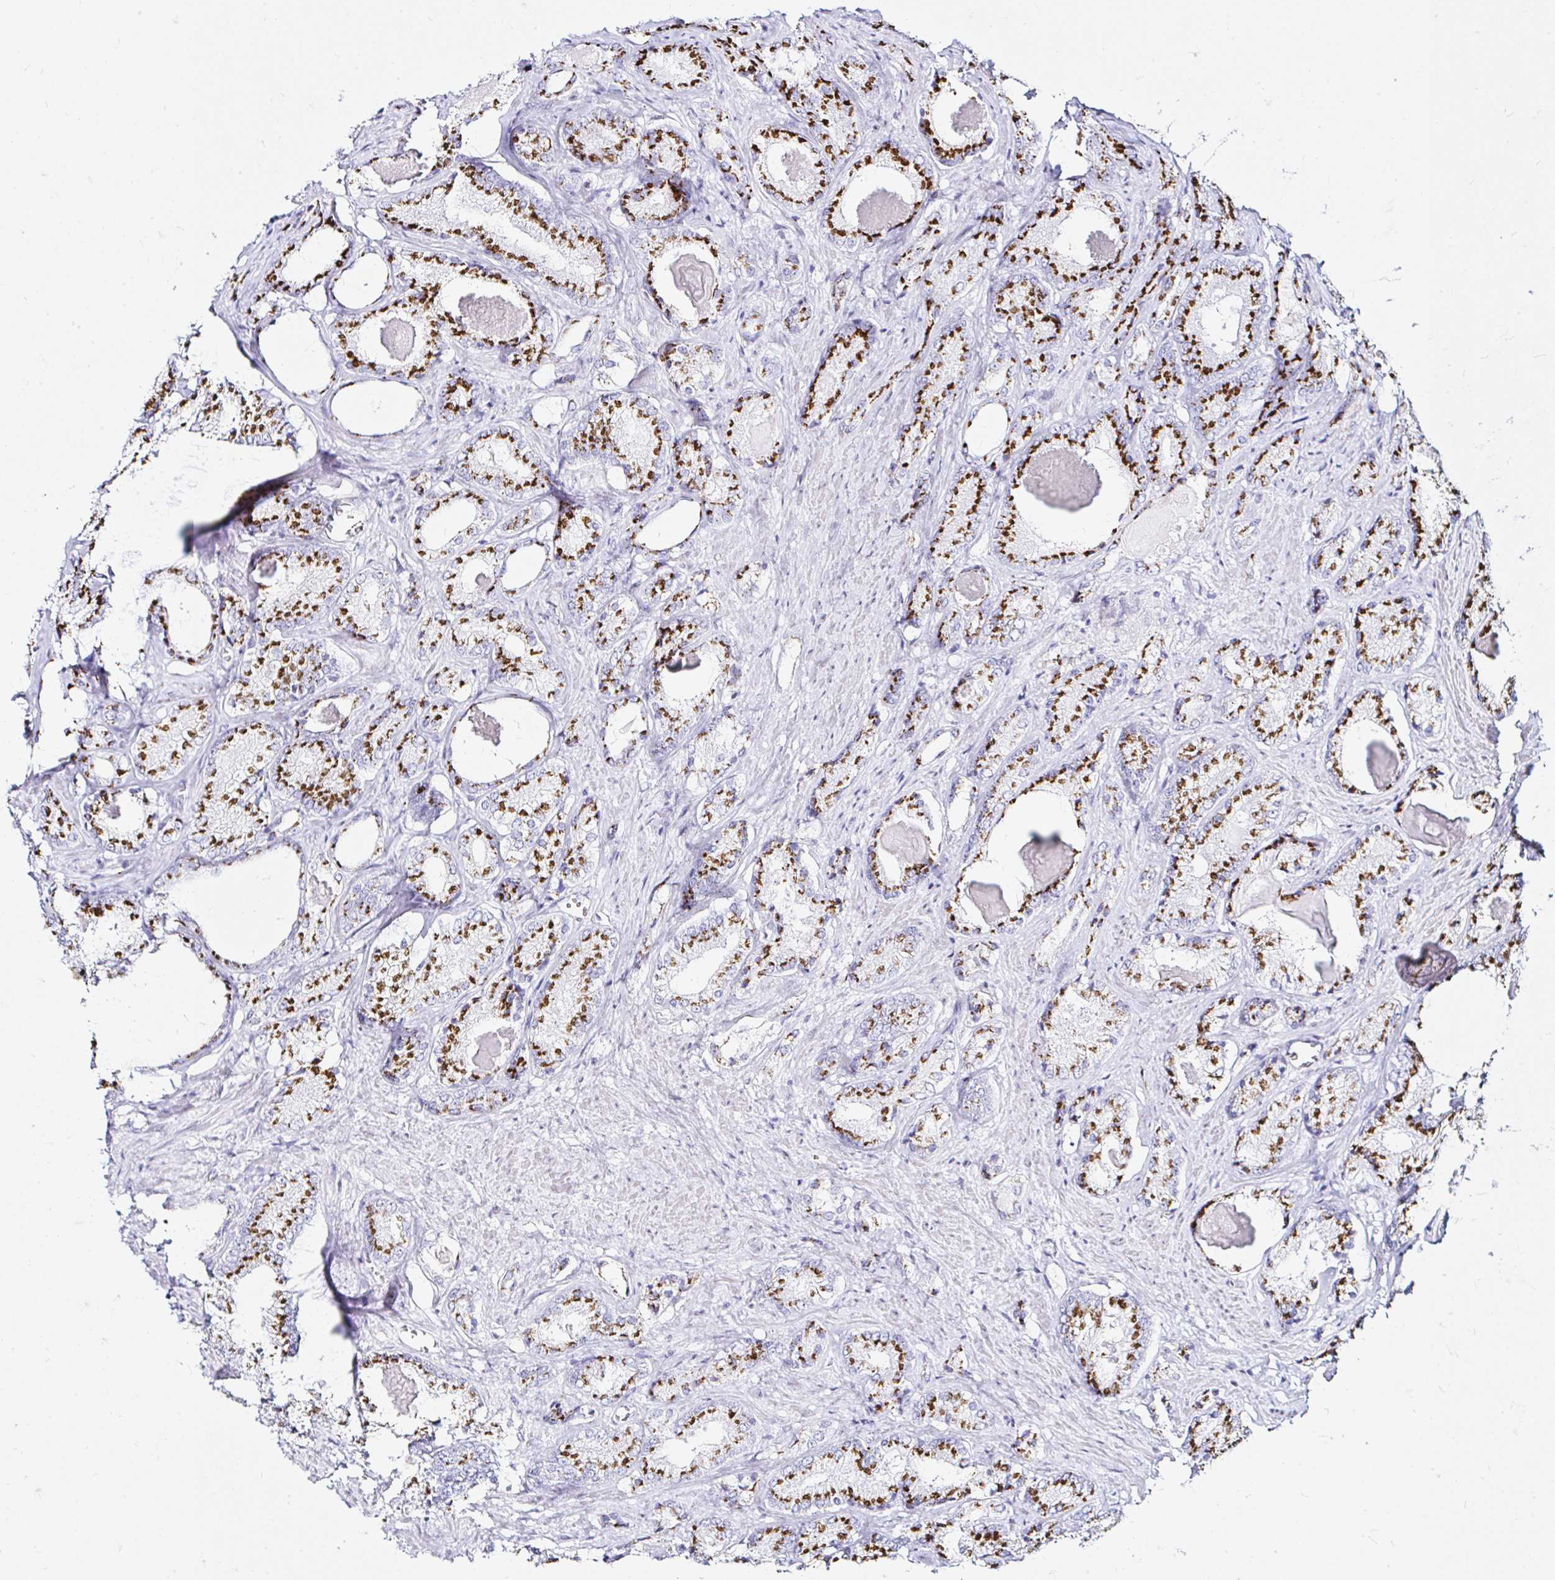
{"staining": {"intensity": "strong", "quantity": ">75%", "location": "cytoplasmic/membranous"}, "tissue": "prostate cancer", "cell_type": "Tumor cells", "image_type": "cancer", "snomed": [{"axis": "morphology", "description": "Adenocarcinoma, NOS"}, {"axis": "morphology", "description": "Adenocarcinoma, Low grade"}, {"axis": "topography", "description": "Prostate"}], "caption": "A brown stain highlights strong cytoplasmic/membranous staining of a protein in human adenocarcinoma (prostate) tumor cells.", "gene": "ZNF432", "patient": {"sex": "male", "age": 68}}